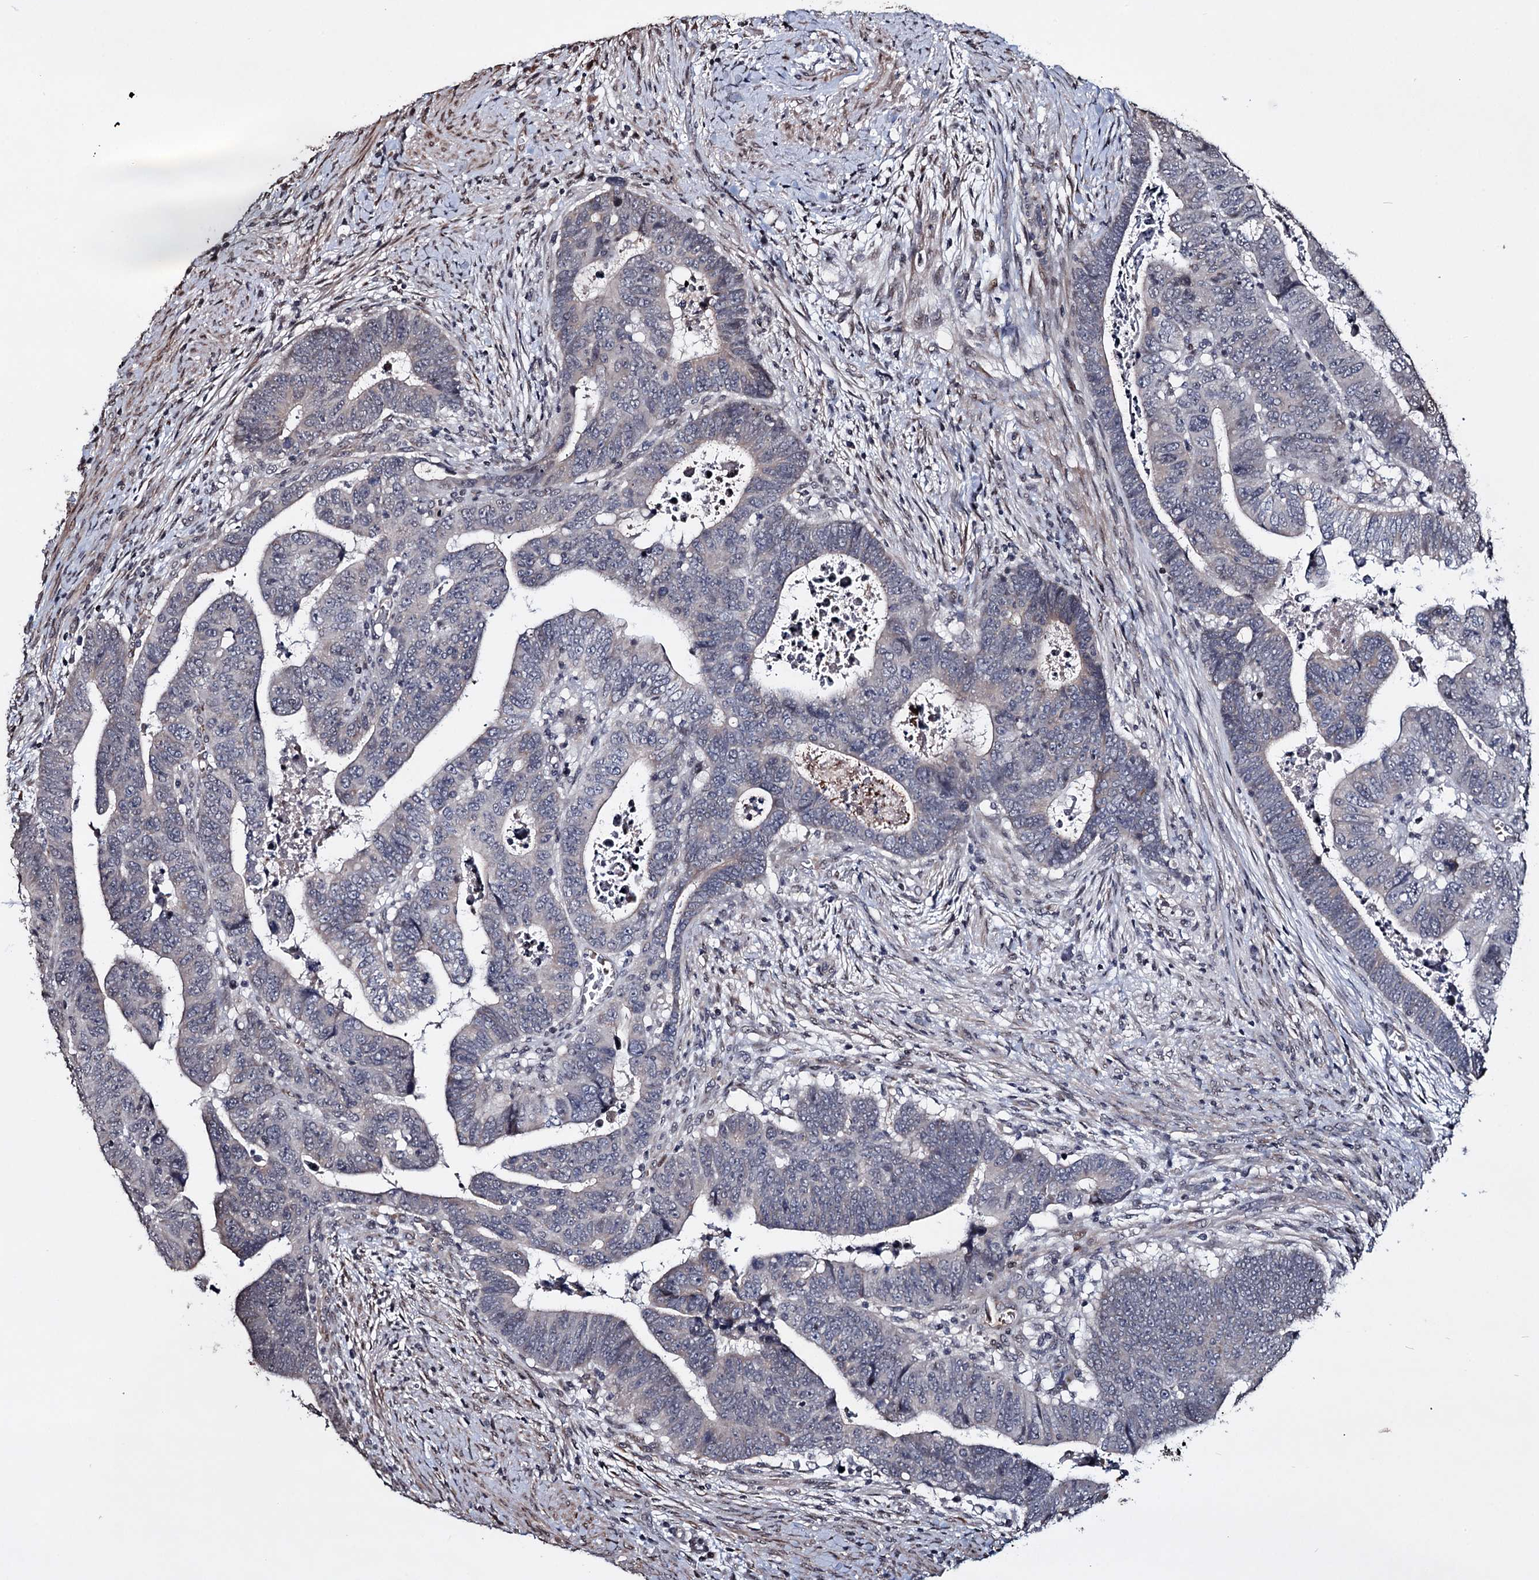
{"staining": {"intensity": "negative", "quantity": "none", "location": "none"}, "tissue": "colorectal cancer", "cell_type": "Tumor cells", "image_type": "cancer", "snomed": [{"axis": "morphology", "description": "Normal tissue, NOS"}, {"axis": "morphology", "description": "Adenocarcinoma, NOS"}, {"axis": "topography", "description": "Rectum"}], "caption": "The histopathology image shows no significant staining in tumor cells of adenocarcinoma (colorectal).", "gene": "EYA4", "patient": {"sex": "female", "age": 65}}